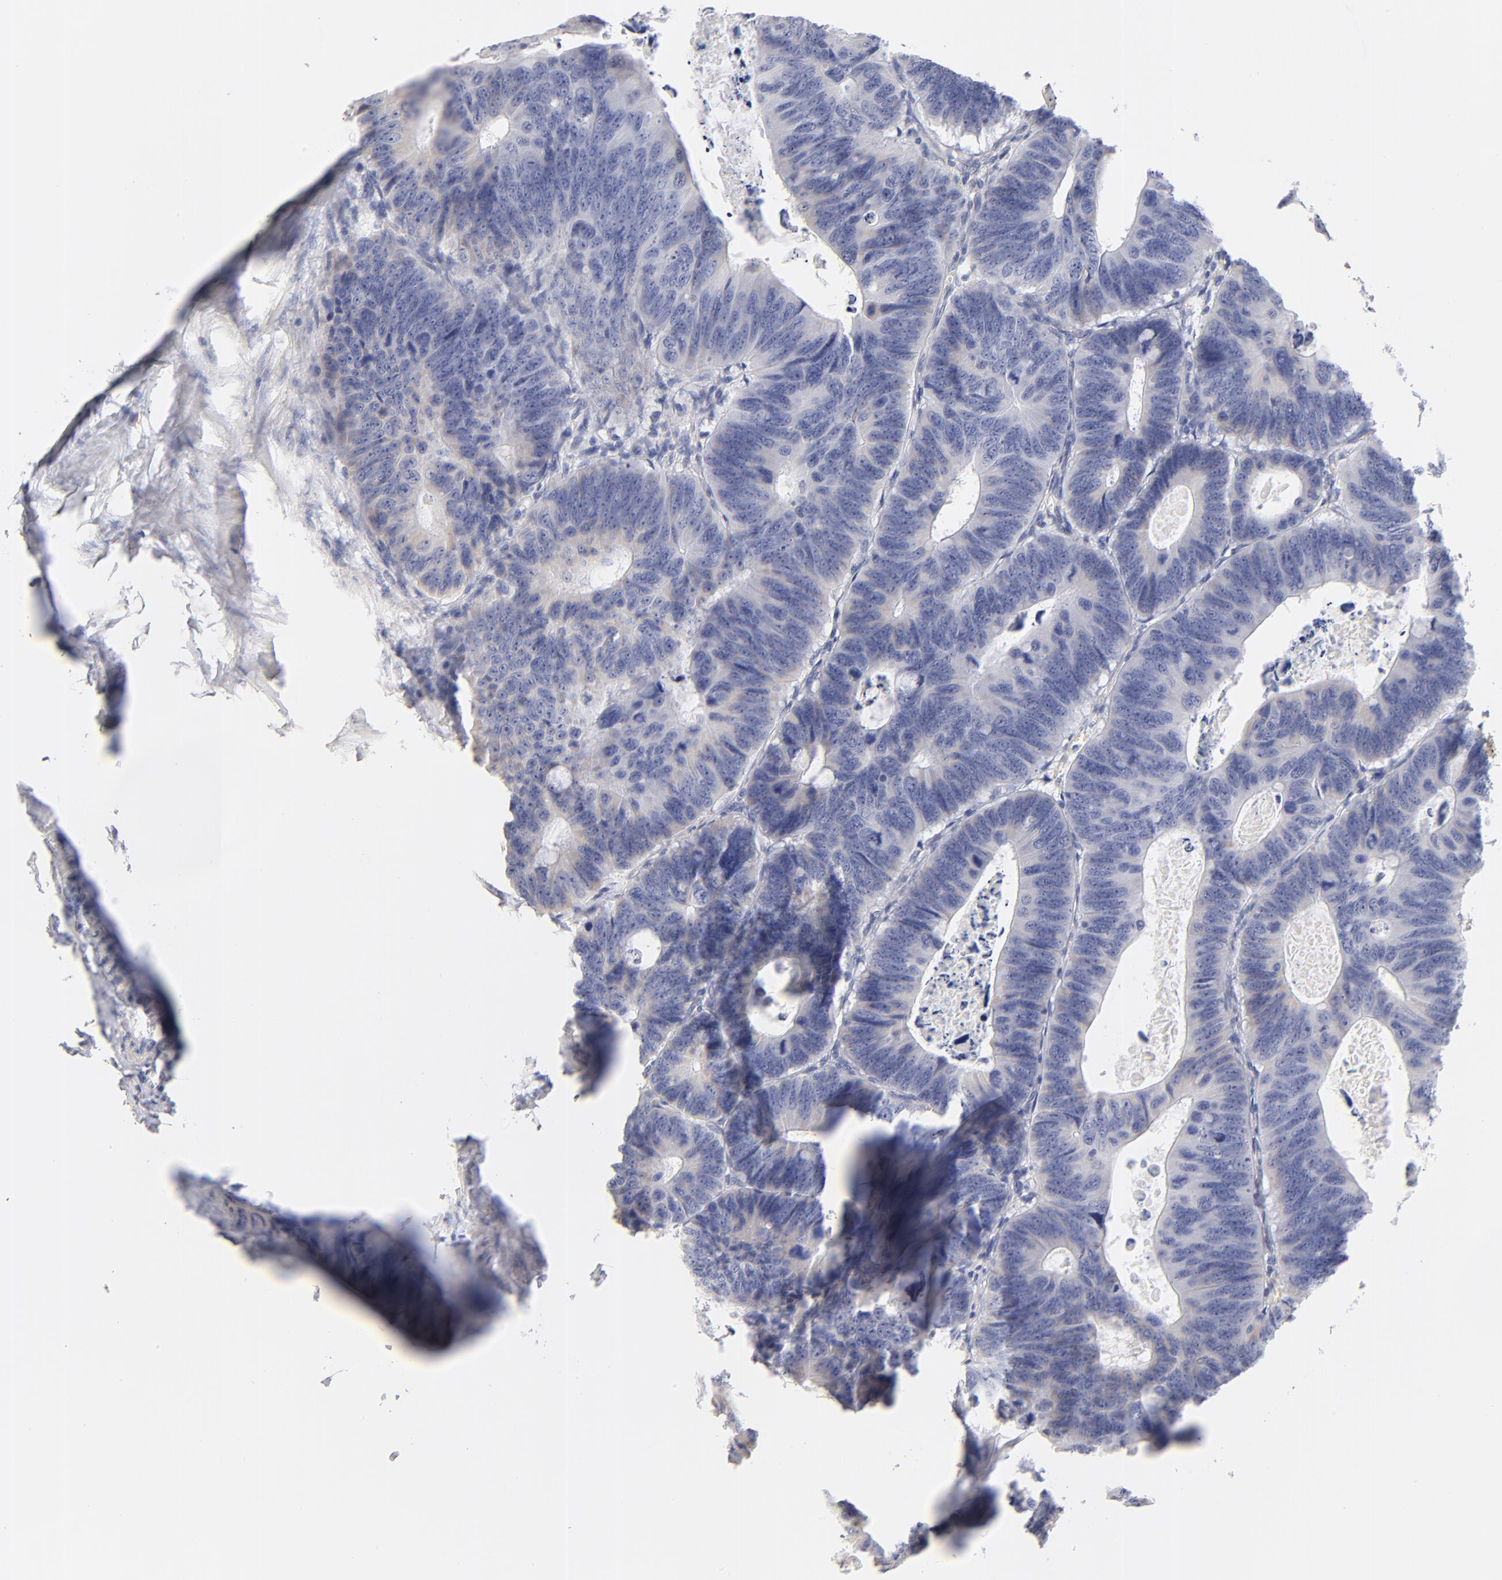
{"staining": {"intensity": "negative", "quantity": "none", "location": "none"}, "tissue": "colorectal cancer", "cell_type": "Tumor cells", "image_type": "cancer", "snomed": [{"axis": "morphology", "description": "Adenocarcinoma, NOS"}, {"axis": "topography", "description": "Colon"}], "caption": "IHC of human colorectal adenocarcinoma reveals no positivity in tumor cells. Nuclei are stained in blue.", "gene": "ITGA8", "patient": {"sex": "female", "age": 55}}